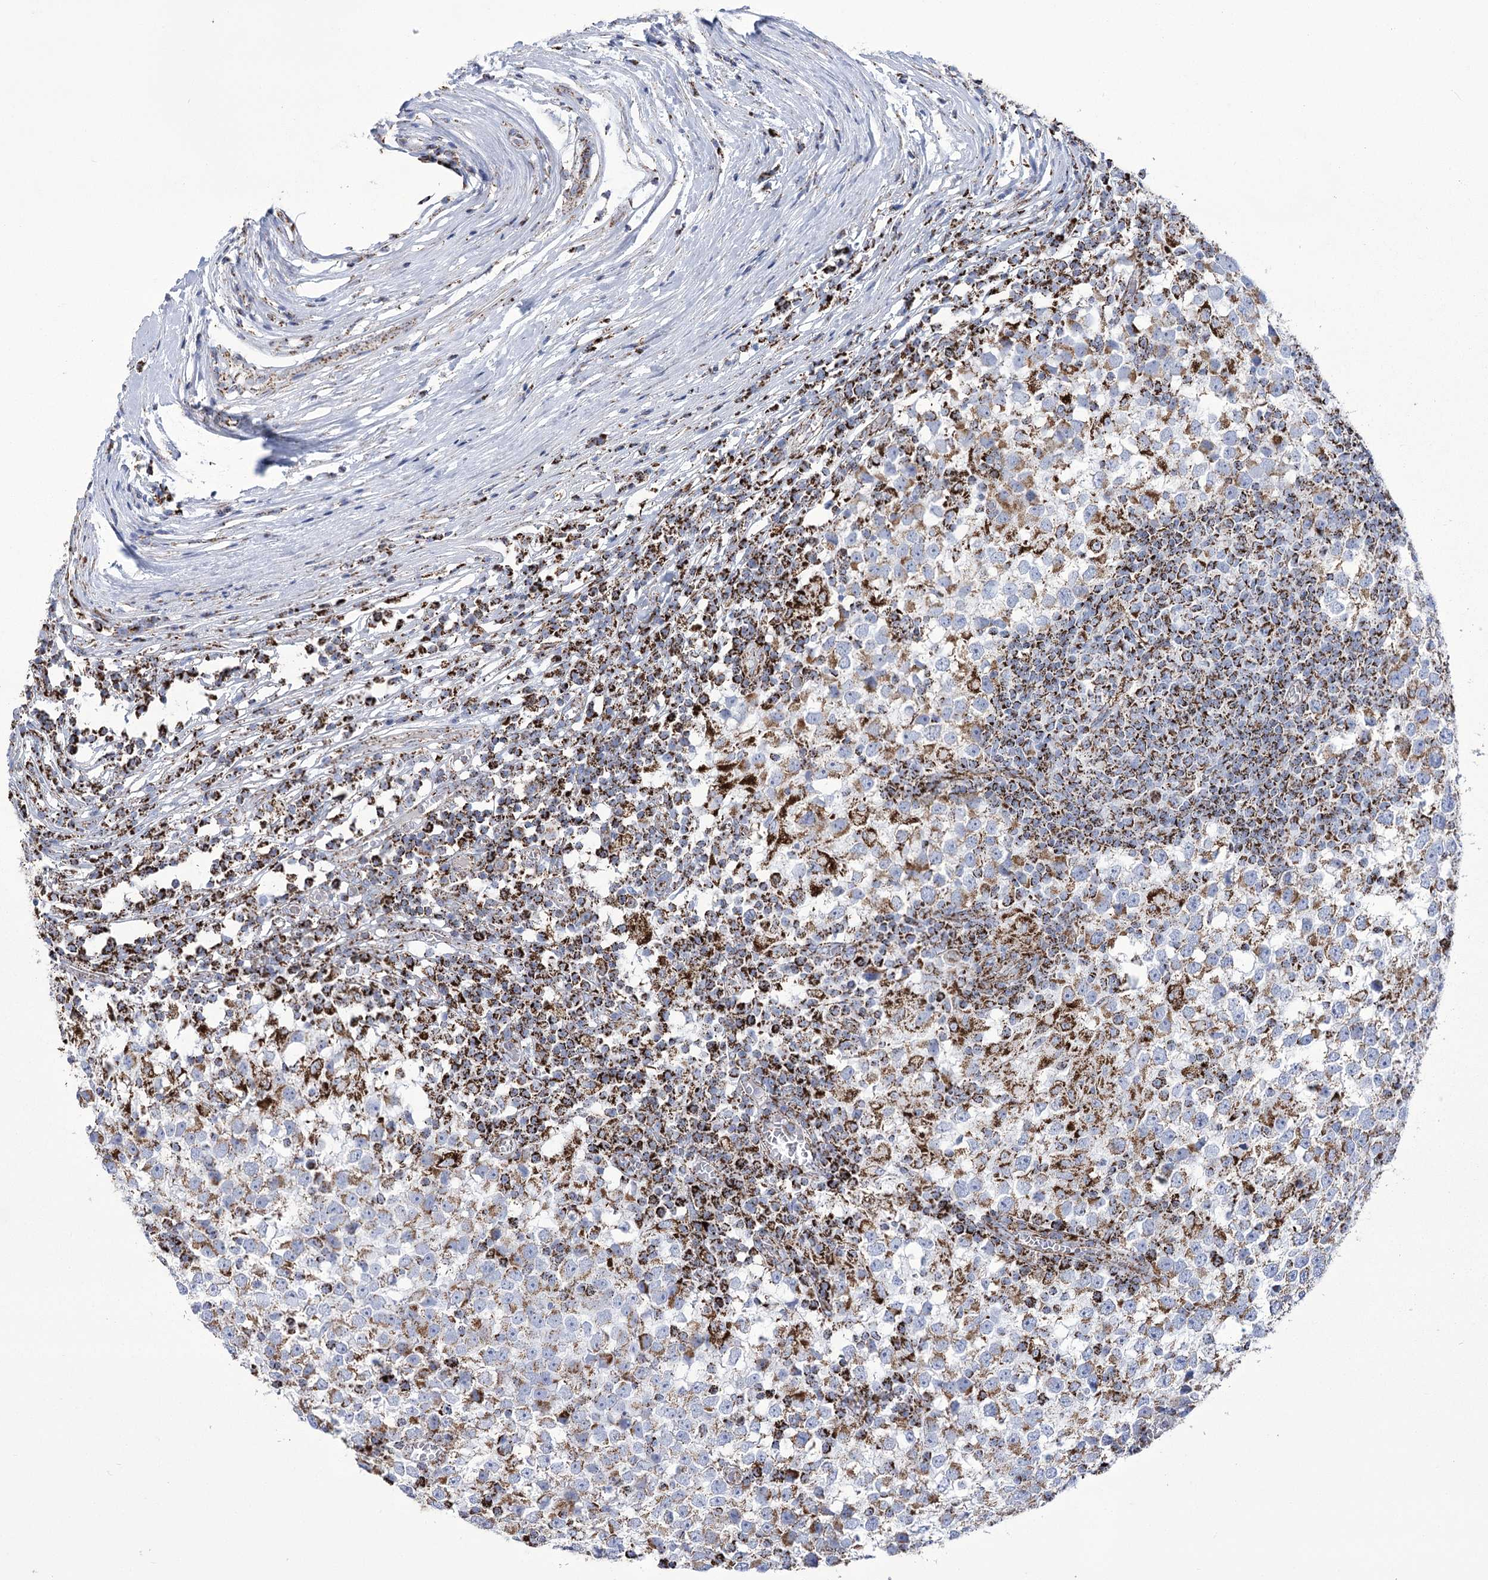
{"staining": {"intensity": "moderate", "quantity": "25%-75%", "location": "cytoplasmic/membranous"}, "tissue": "testis cancer", "cell_type": "Tumor cells", "image_type": "cancer", "snomed": [{"axis": "morphology", "description": "Seminoma, NOS"}, {"axis": "topography", "description": "Testis"}], "caption": "Human testis seminoma stained with a brown dye shows moderate cytoplasmic/membranous positive positivity in approximately 25%-75% of tumor cells.", "gene": "PDHB", "patient": {"sex": "male", "age": 65}}